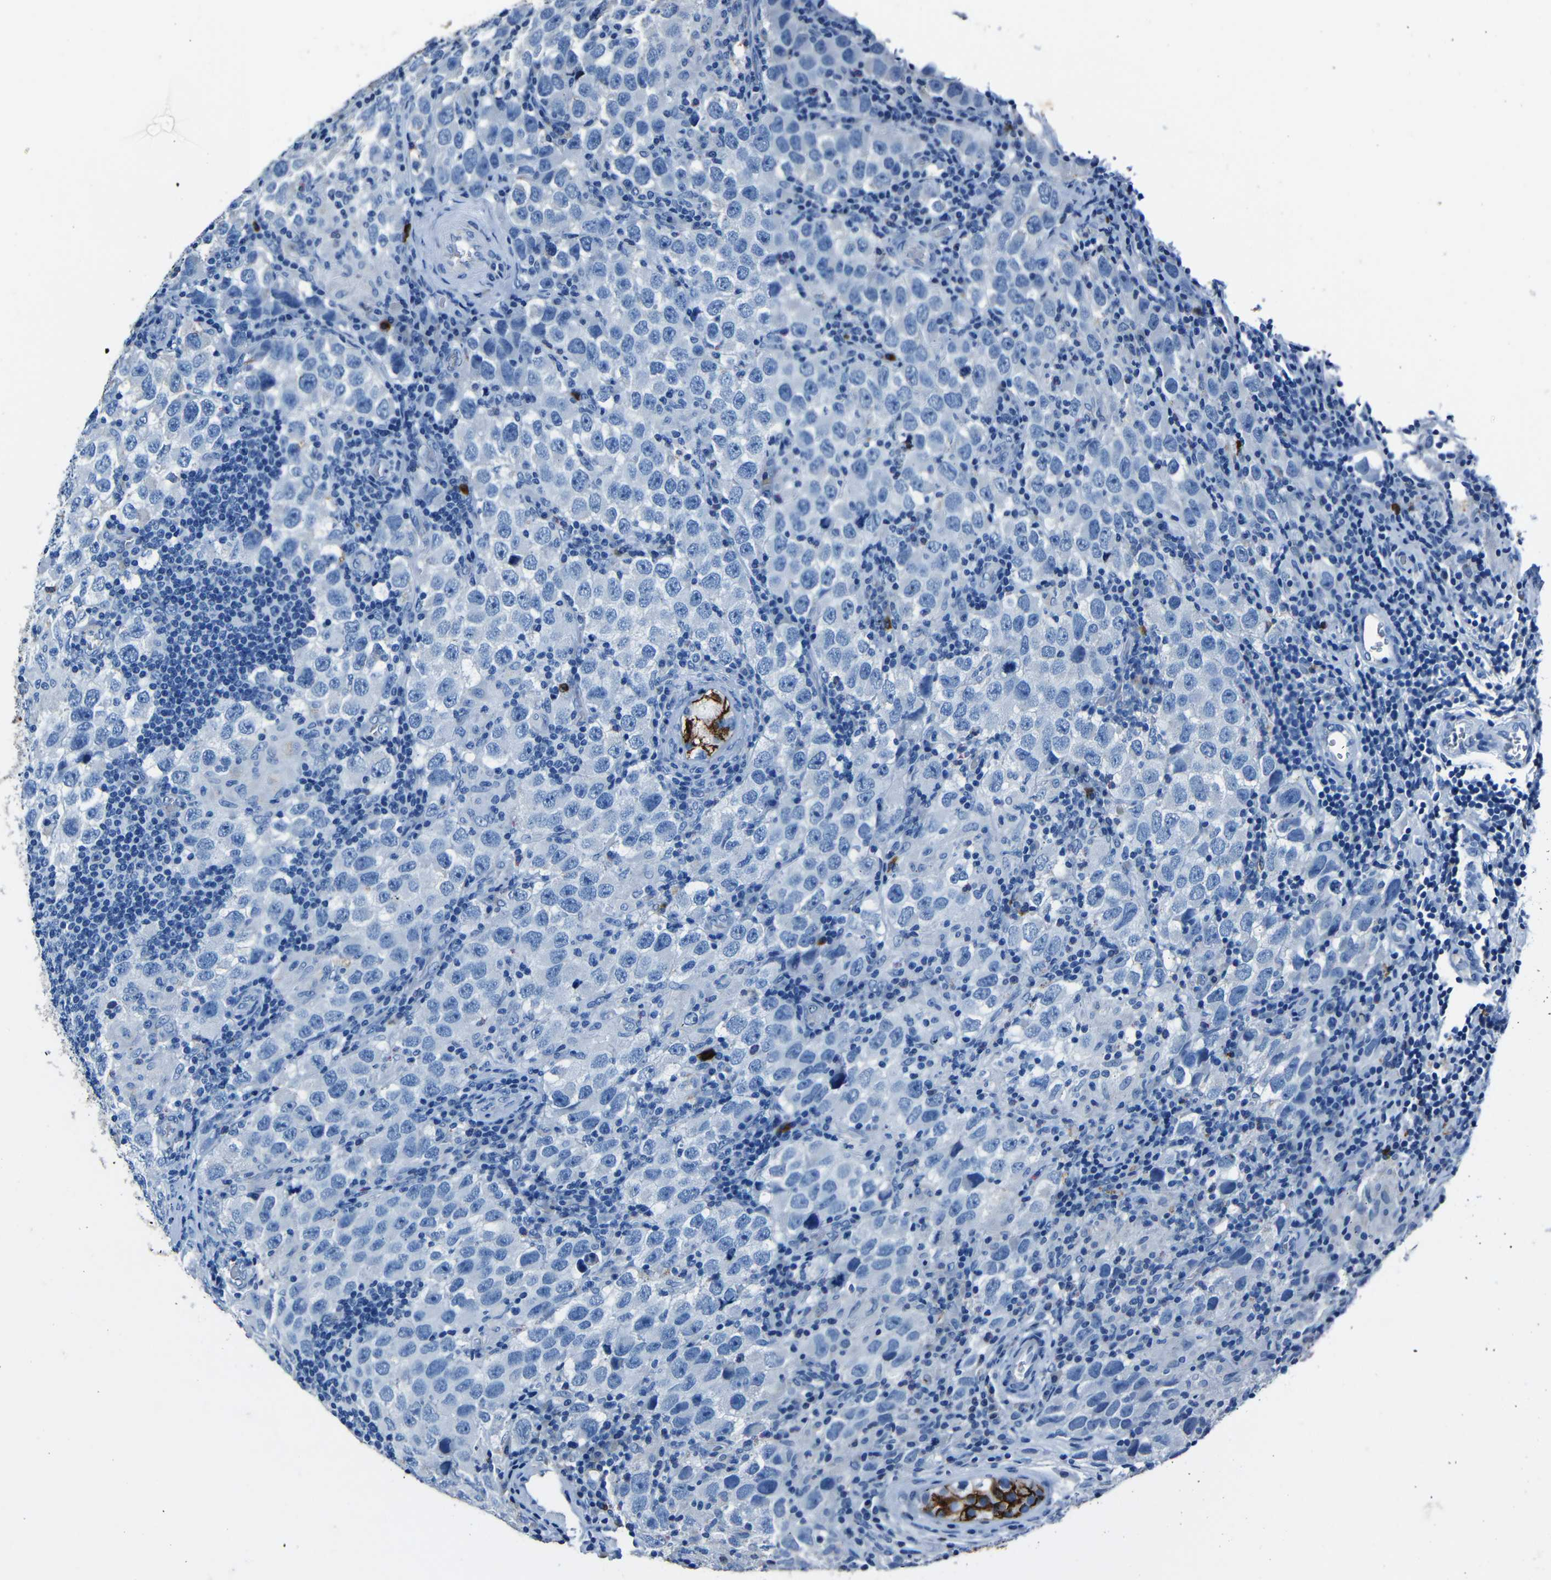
{"staining": {"intensity": "negative", "quantity": "none", "location": "none"}, "tissue": "testis cancer", "cell_type": "Tumor cells", "image_type": "cancer", "snomed": [{"axis": "morphology", "description": "Carcinoma, Embryonal, NOS"}, {"axis": "topography", "description": "Testis"}], "caption": "The histopathology image displays no staining of tumor cells in embryonal carcinoma (testis). (DAB (3,3'-diaminobenzidine) IHC, high magnification).", "gene": "CLDN11", "patient": {"sex": "male", "age": 21}}